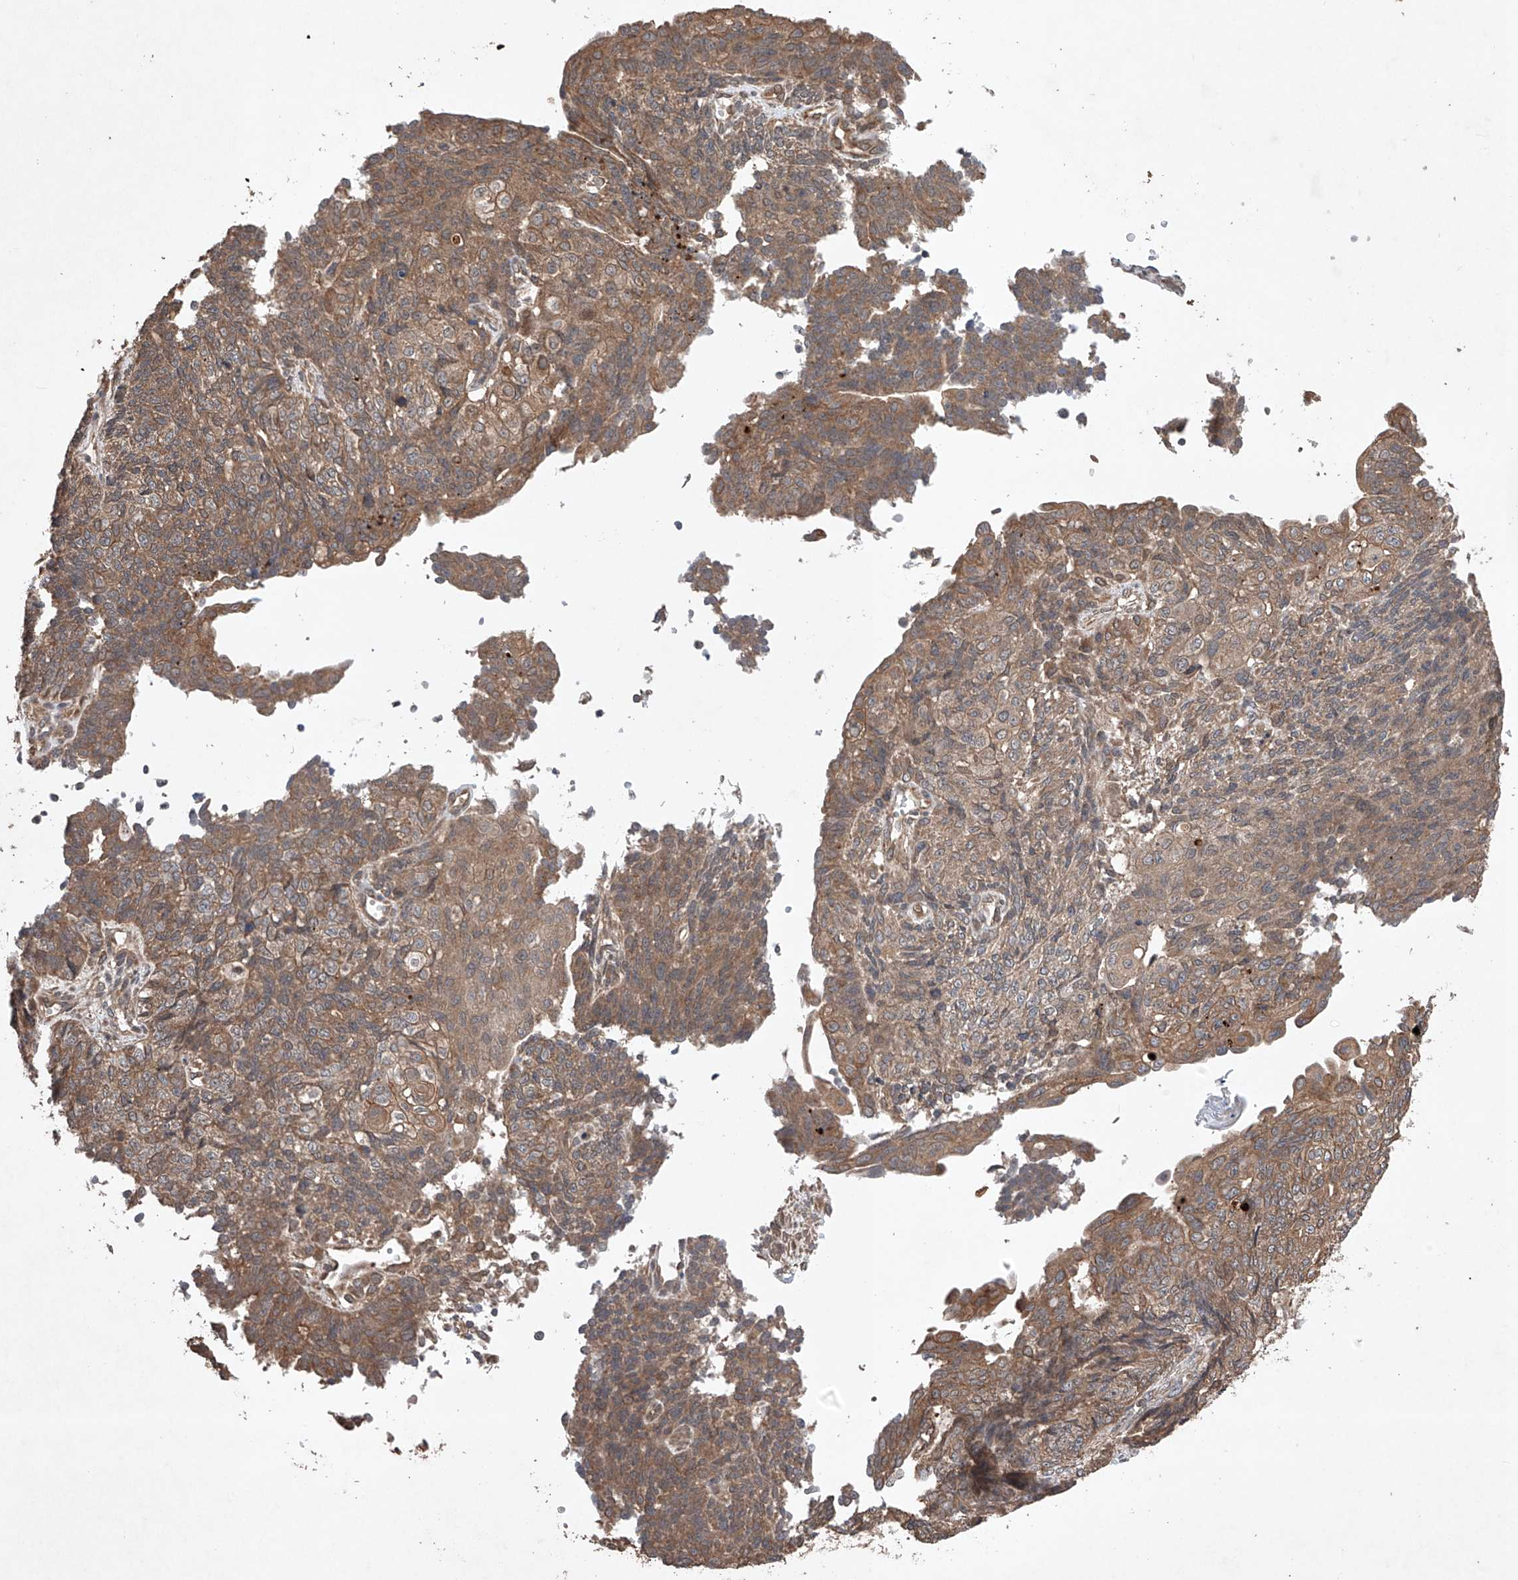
{"staining": {"intensity": "moderate", "quantity": ">75%", "location": "cytoplasmic/membranous"}, "tissue": "endometrial cancer", "cell_type": "Tumor cells", "image_type": "cancer", "snomed": [{"axis": "morphology", "description": "Adenocarcinoma, NOS"}, {"axis": "topography", "description": "Endometrium"}], "caption": "Moderate cytoplasmic/membranous staining is seen in approximately >75% of tumor cells in endometrial cancer.", "gene": "LURAP1", "patient": {"sex": "female", "age": 32}}